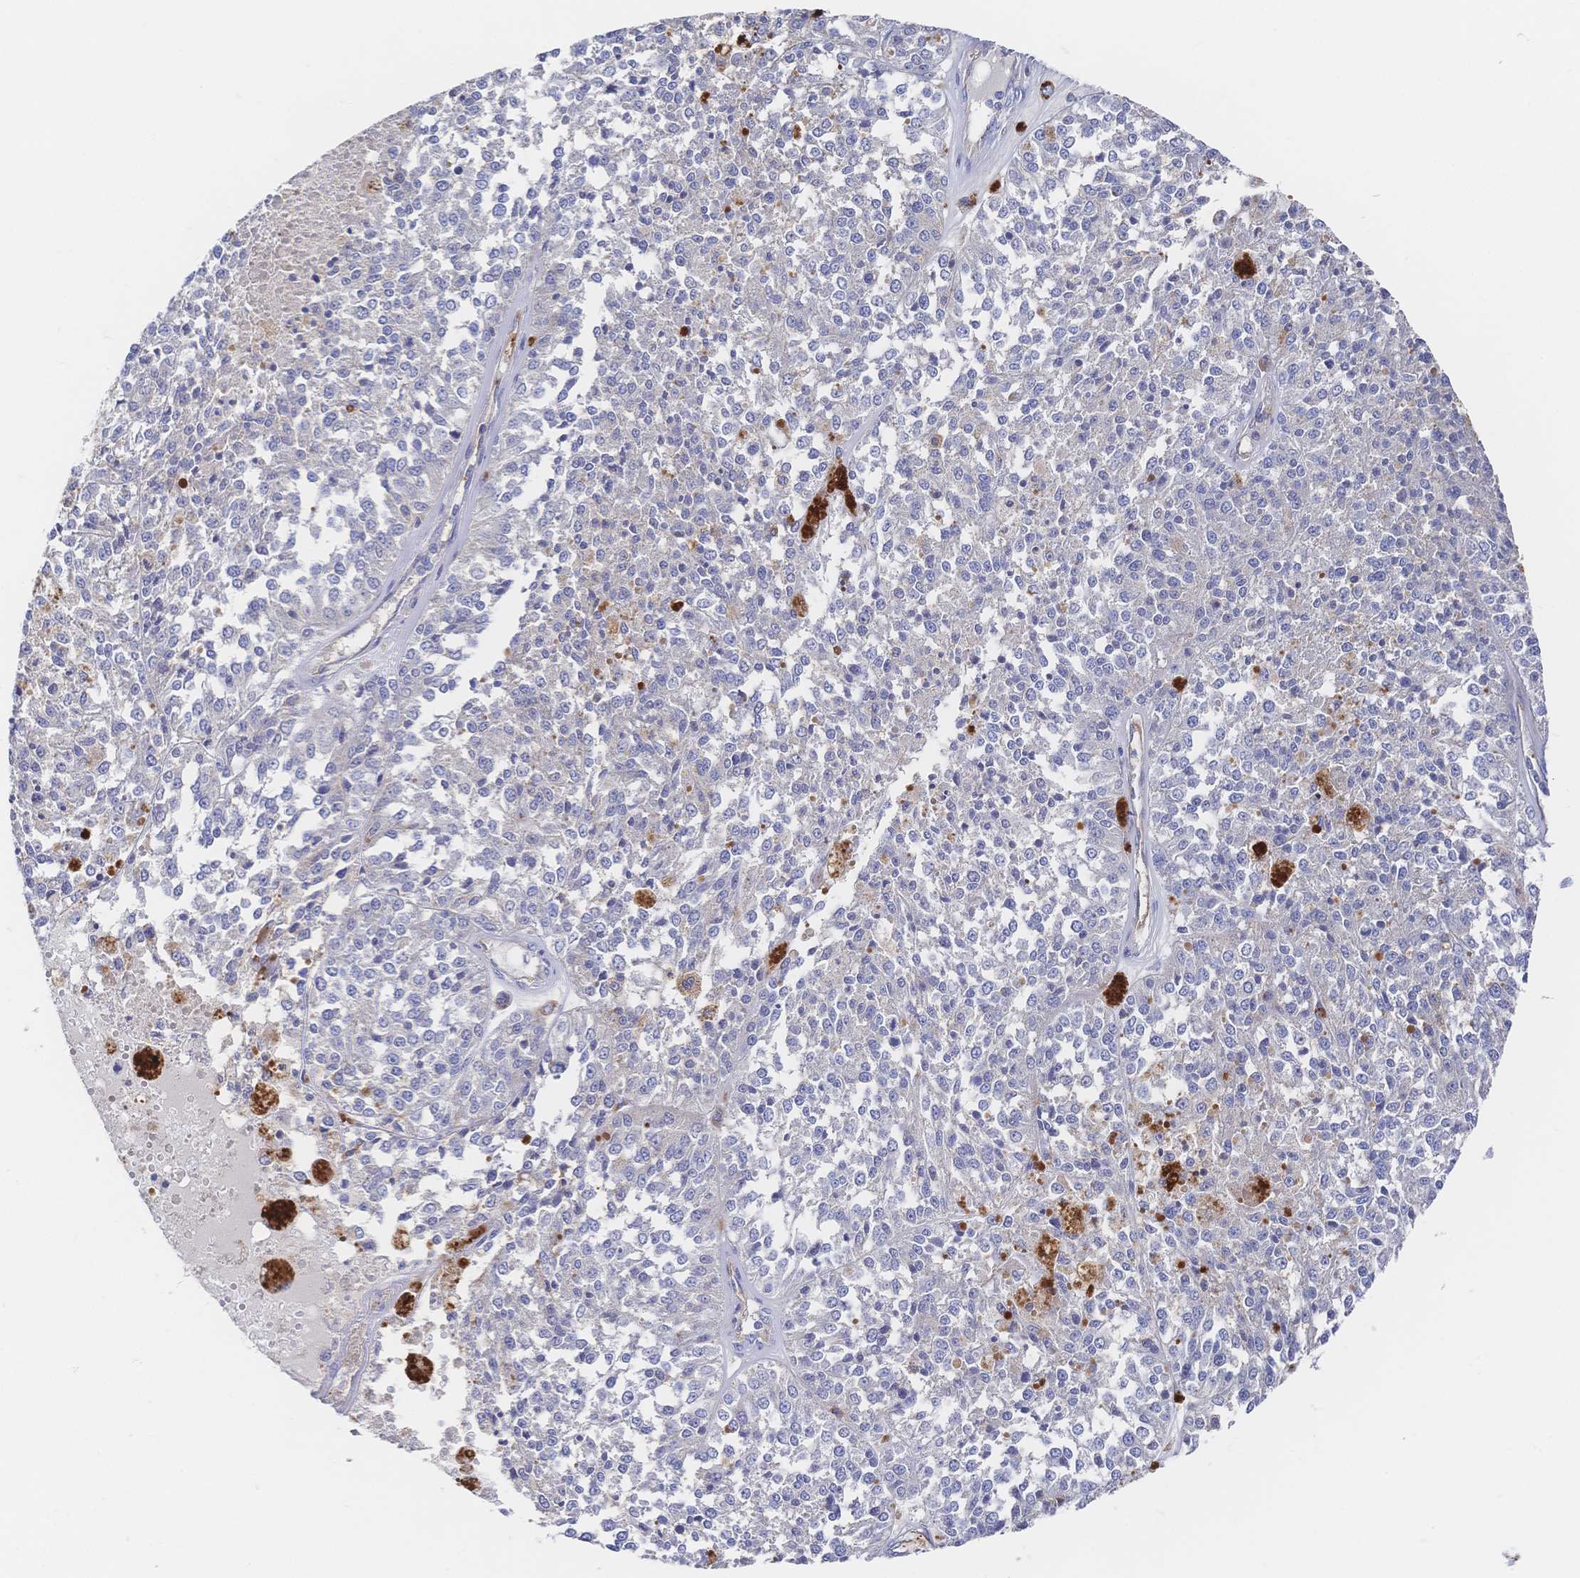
{"staining": {"intensity": "negative", "quantity": "none", "location": "none"}, "tissue": "melanoma", "cell_type": "Tumor cells", "image_type": "cancer", "snomed": [{"axis": "morphology", "description": "Malignant melanoma, Metastatic site"}, {"axis": "topography", "description": "Lymph node"}], "caption": "Melanoma was stained to show a protein in brown. There is no significant expression in tumor cells. (DAB IHC with hematoxylin counter stain).", "gene": "F11R", "patient": {"sex": "female", "age": 64}}